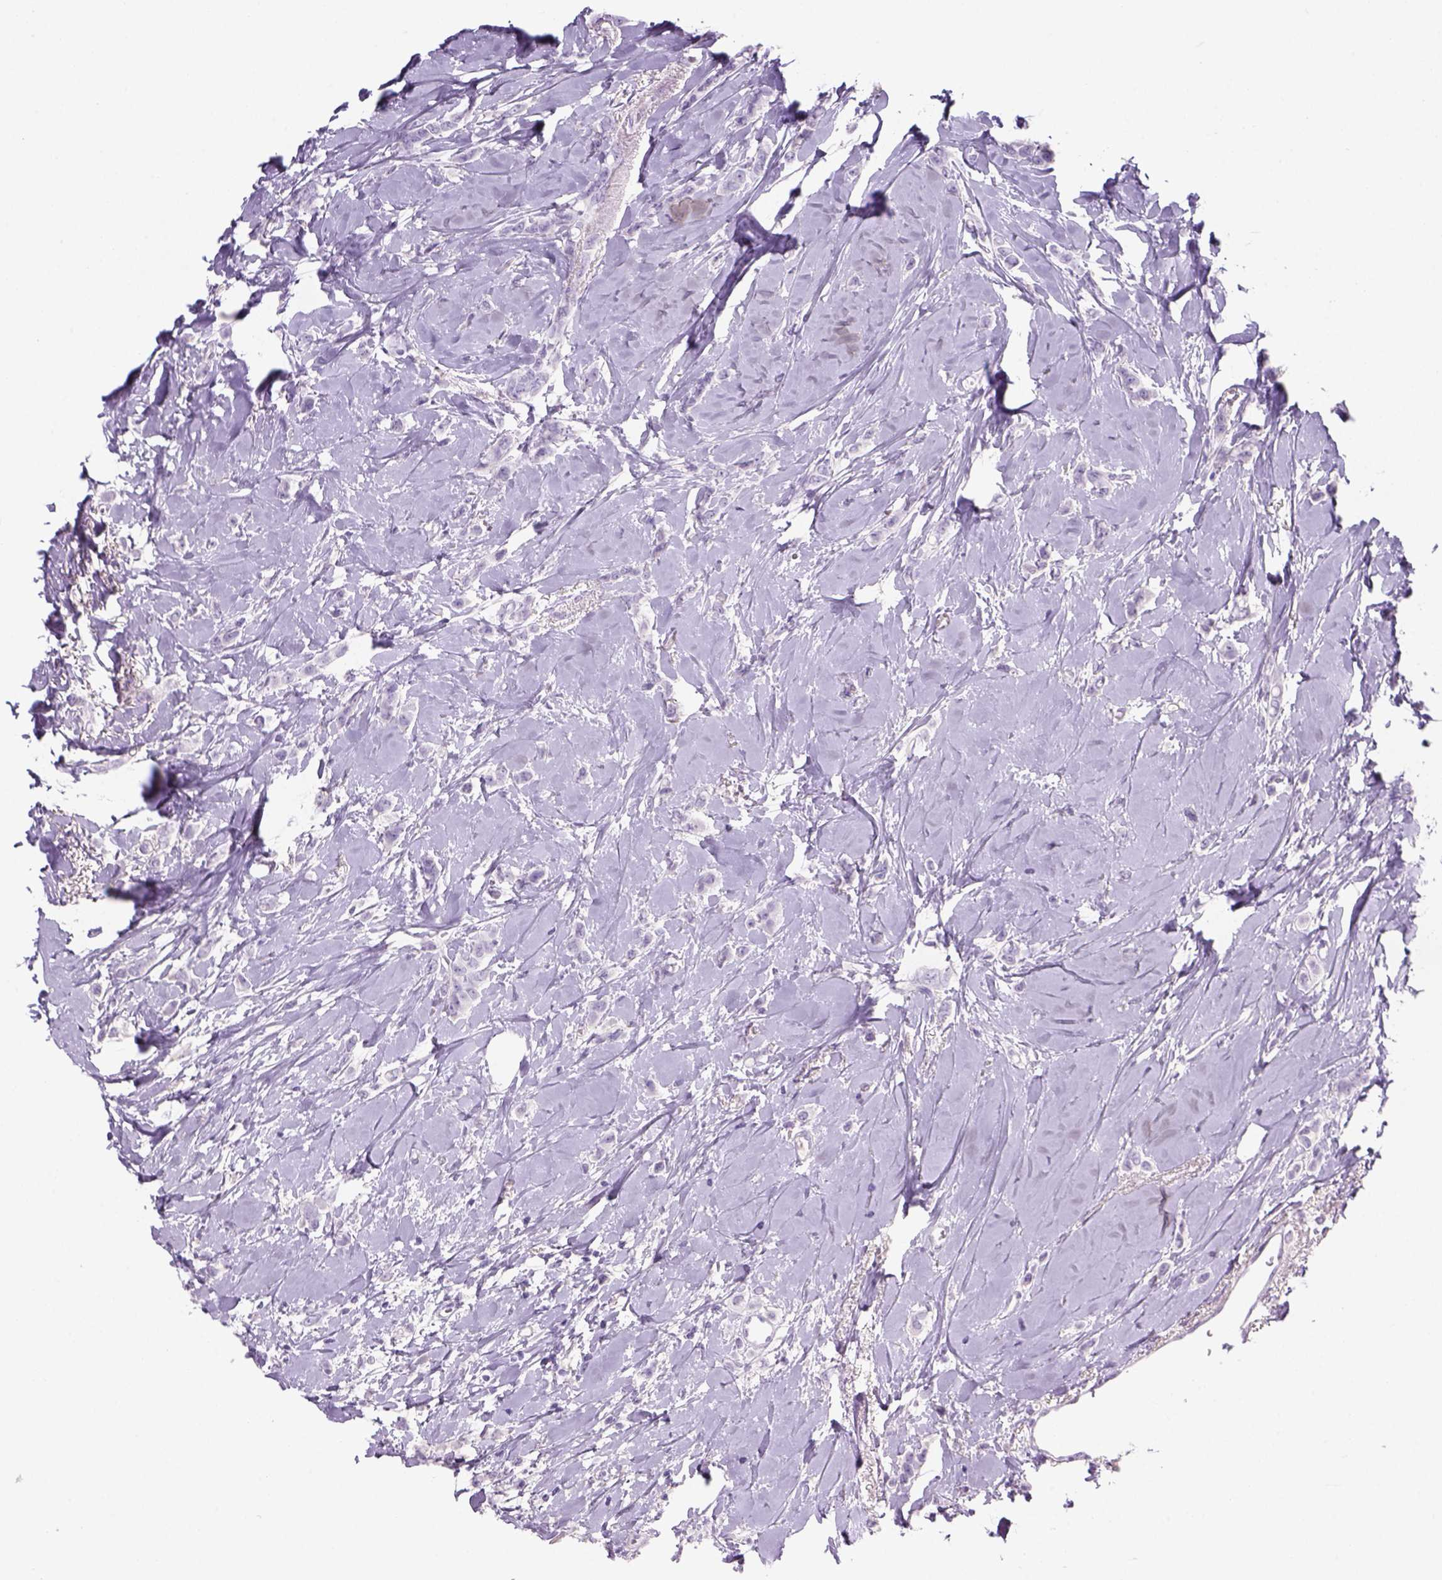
{"staining": {"intensity": "negative", "quantity": "none", "location": "none"}, "tissue": "breast cancer", "cell_type": "Tumor cells", "image_type": "cancer", "snomed": [{"axis": "morphology", "description": "Lobular carcinoma"}, {"axis": "topography", "description": "Breast"}], "caption": "Histopathology image shows no significant protein expression in tumor cells of breast cancer (lobular carcinoma). (Stains: DAB (3,3'-diaminobenzidine) immunohistochemistry (IHC) with hematoxylin counter stain, Microscopy: brightfield microscopy at high magnification).", "gene": "TENM4", "patient": {"sex": "female", "age": 66}}